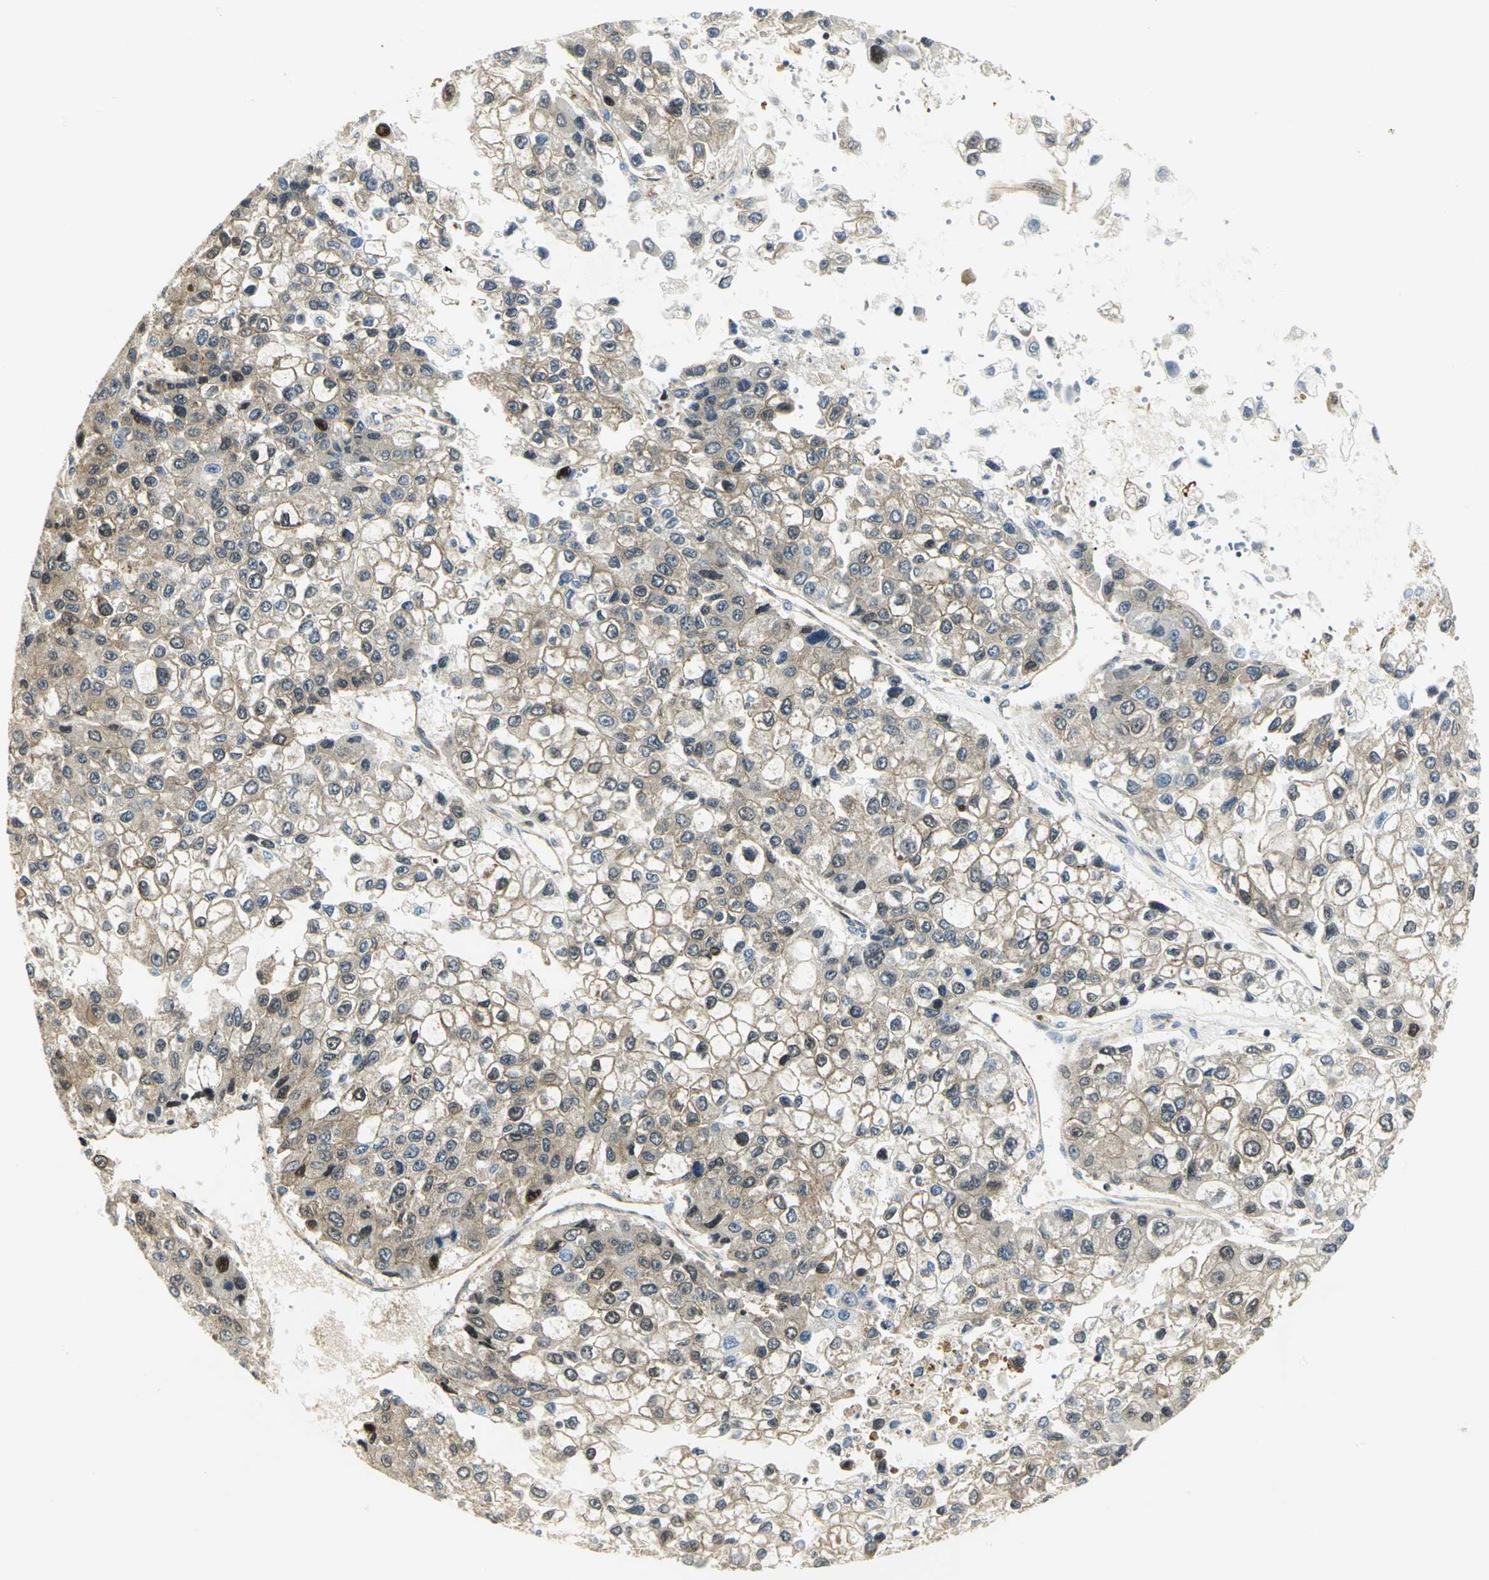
{"staining": {"intensity": "moderate", "quantity": ">75%", "location": "cytoplasmic/membranous,nuclear"}, "tissue": "liver cancer", "cell_type": "Tumor cells", "image_type": "cancer", "snomed": [{"axis": "morphology", "description": "Carcinoma, Hepatocellular, NOS"}, {"axis": "topography", "description": "Liver"}], "caption": "Protein expression analysis of hepatocellular carcinoma (liver) exhibits moderate cytoplasmic/membranous and nuclear expression in about >75% of tumor cells.", "gene": "EEA1", "patient": {"sex": "female", "age": 66}}